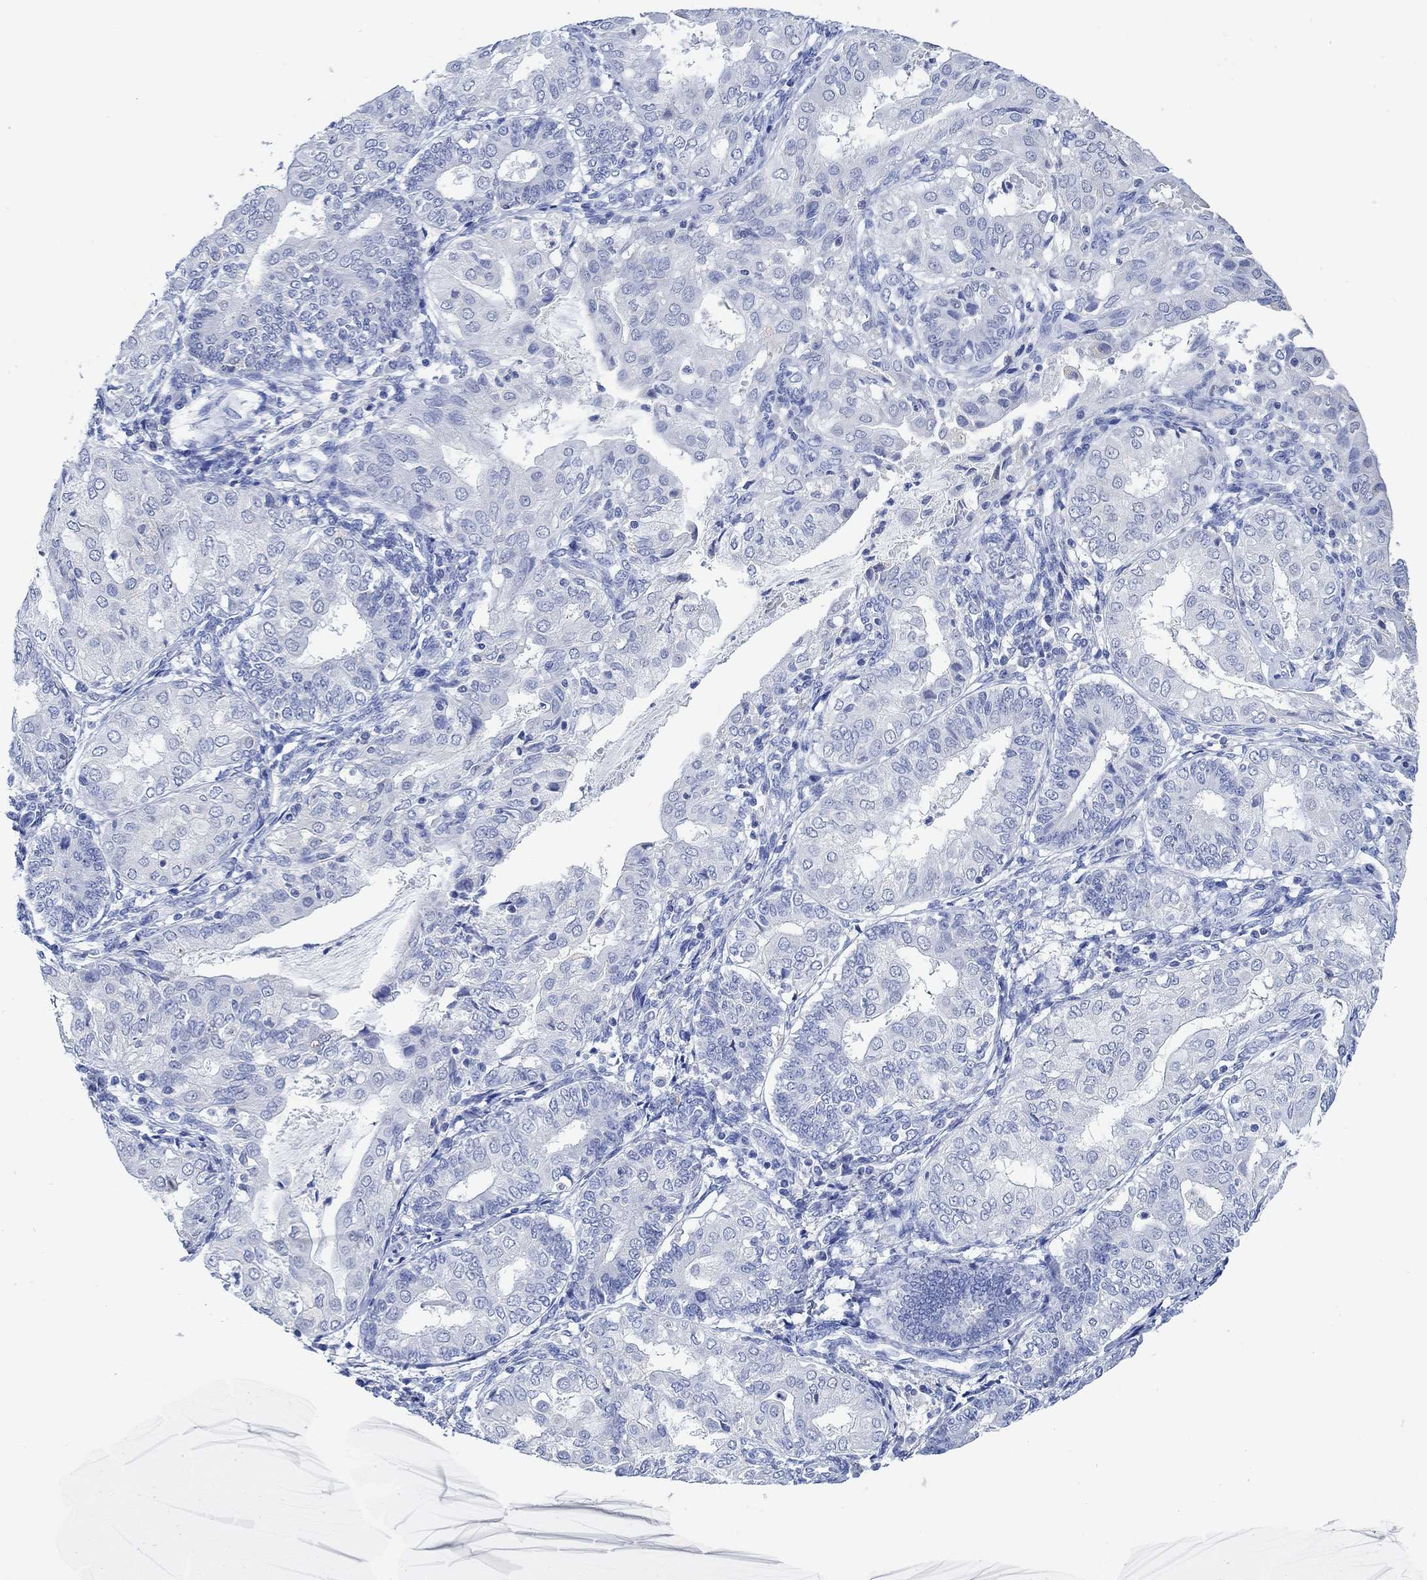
{"staining": {"intensity": "negative", "quantity": "none", "location": "none"}, "tissue": "endometrial cancer", "cell_type": "Tumor cells", "image_type": "cancer", "snomed": [{"axis": "morphology", "description": "Adenocarcinoma, NOS"}, {"axis": "topography", "description": "Endometrium"}], "caption": "Endometrial adenocarcinoma stained for a protein using immunohistochemistry demonstrates no expression tumor cells.", "gene": "PPP1R17", "patient": {"sex": "female", "age": 68}}